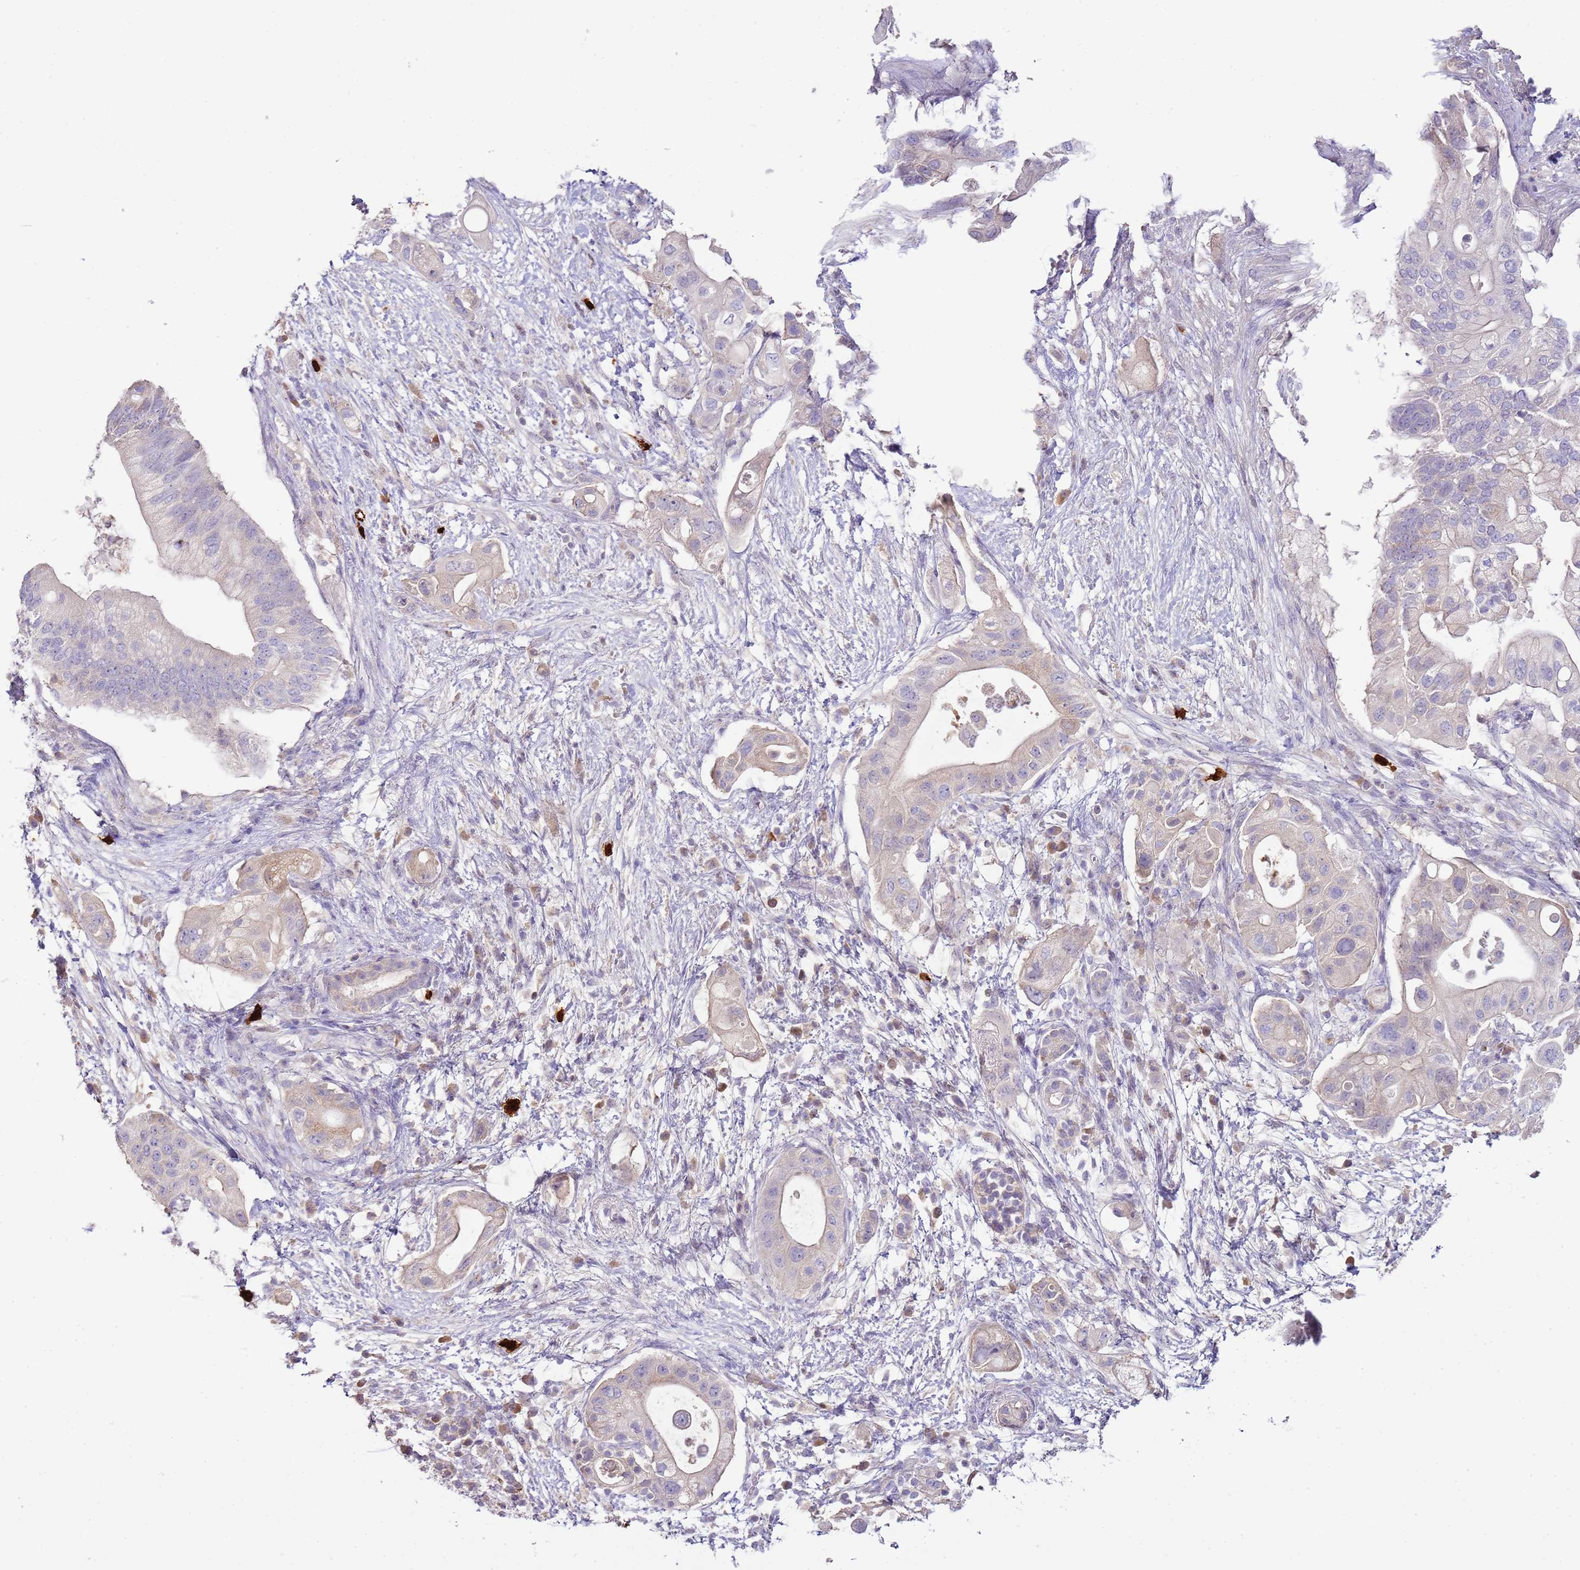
{"staining": {"intensity": "negative", "quantity": "none", "location": "none"}, "tissue": "pancreatic cancer", "cell_type": "Tumor cells", "image_type": "cancer", "snomed": [{"axis": "morphology", "description": "Adenocarcinoma, NOS"}, {"axis": "topography", "description": "Pancreas"}], "caption": "Immunohistochemistry histopathology image of human pancreatic cancer stained for a protein (brown), which shows no staining in tumor cells.", "gene": "IL2RG", "patient": {"sex": "female", "age": 72}}